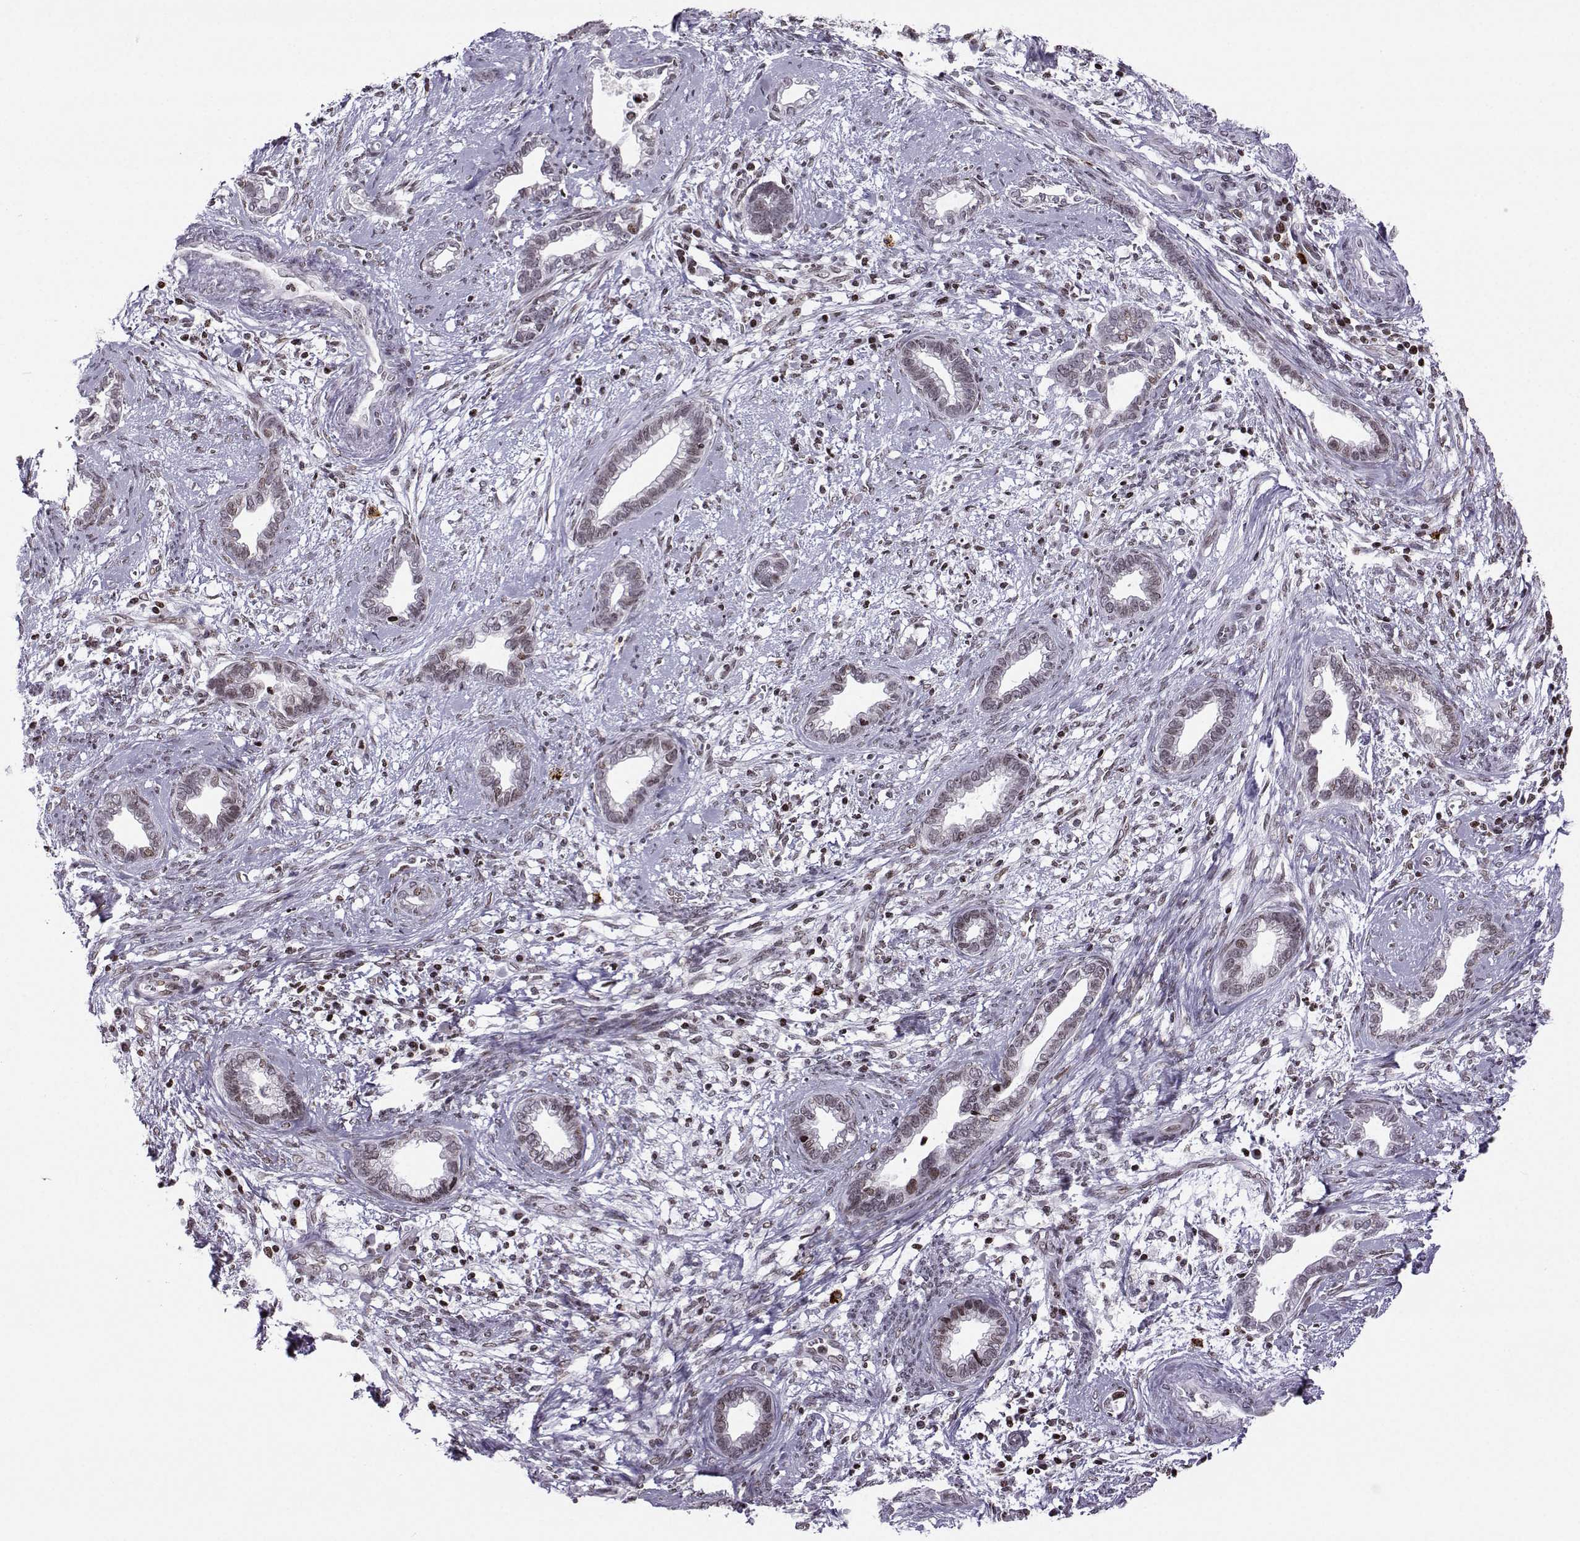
{"staining": {"intensity": "negative", "quantity": "none", "location": "none"}, "tissue": "cervical cancer", "cell_type": "Tumor cells", "image_type": "cancer", "snomed": [{"axis": "morphology", "description": "Adenocarcinoma, NOS"}, {"axis": "topography", "description": "Cervix"}], "caption": "Protein analysis of adenocarcinoma (cervical) exhibits no significant staining in tumor cells. (DAB IHC with hematoxylin counter stain).", "gene": "ZNF19", "patient": {"sex": "female", "age": 62}}